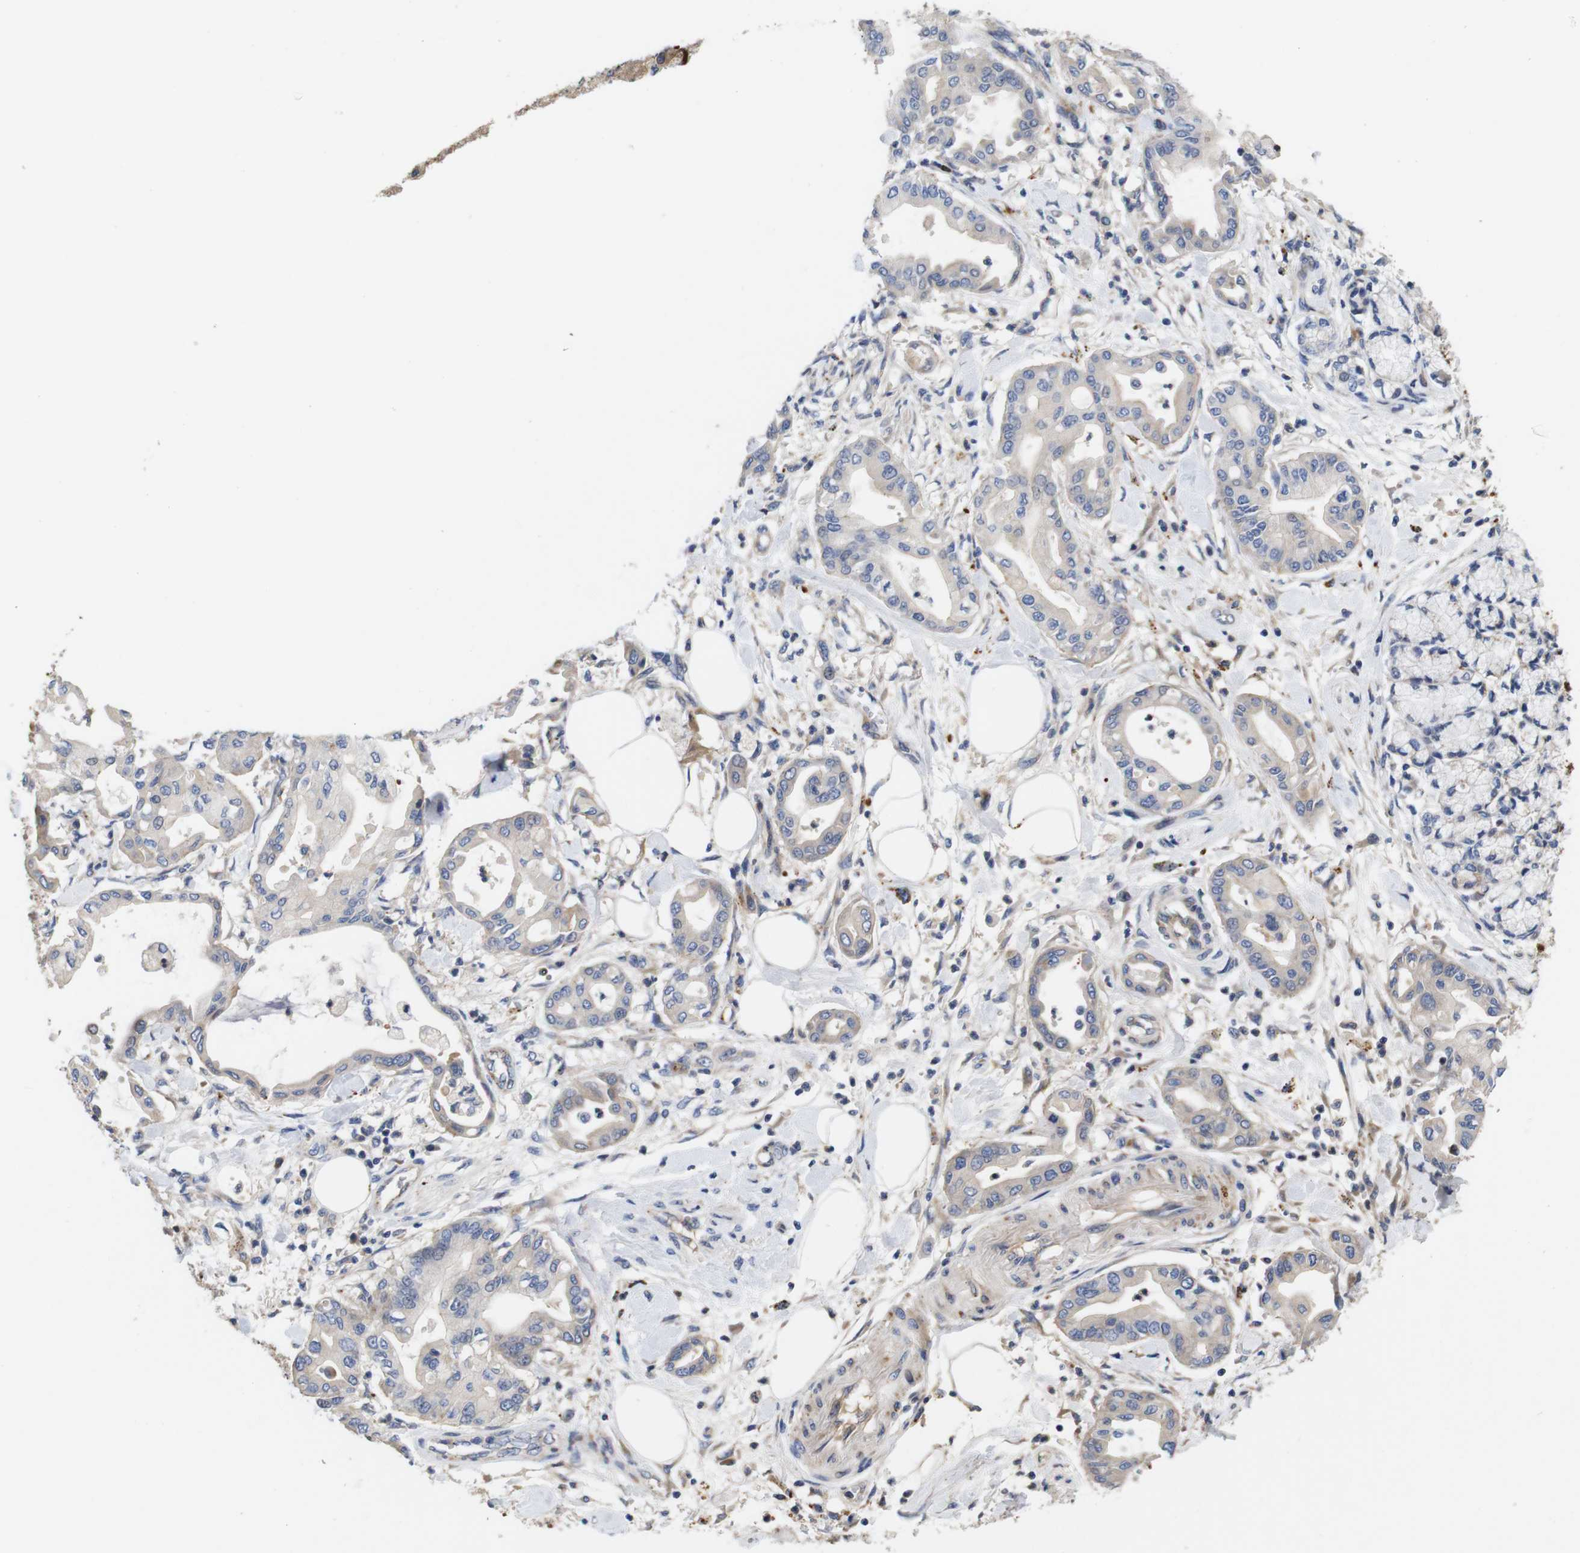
{"staining": {"intensity": "weak", "quantity": "<25%", "location": "cytoplasmic/membranous"}, "tissue": "pancreatic cancer", "cell_type": "Tumor cells", "image_type": "cancer", "snomed": [{"axis": "morphology", "description": "Adenocarcinoma, NOS"}, {"axis": "morphology", "description": "Adenocarcinoma, metastatic, NOS"}, {"axis": "topography", "description": "Lymph node"}, {"axis": "topography", "description": "Pancreas"}, {"axis": "topography", "description": "Duodenum"}], "caption": "Tumor cells are negative for brown protein staining in pancreatic cancer (adenocarcinoma).", "gene": "SPRY3", "patient": {"sex": "female", "age": 64}}